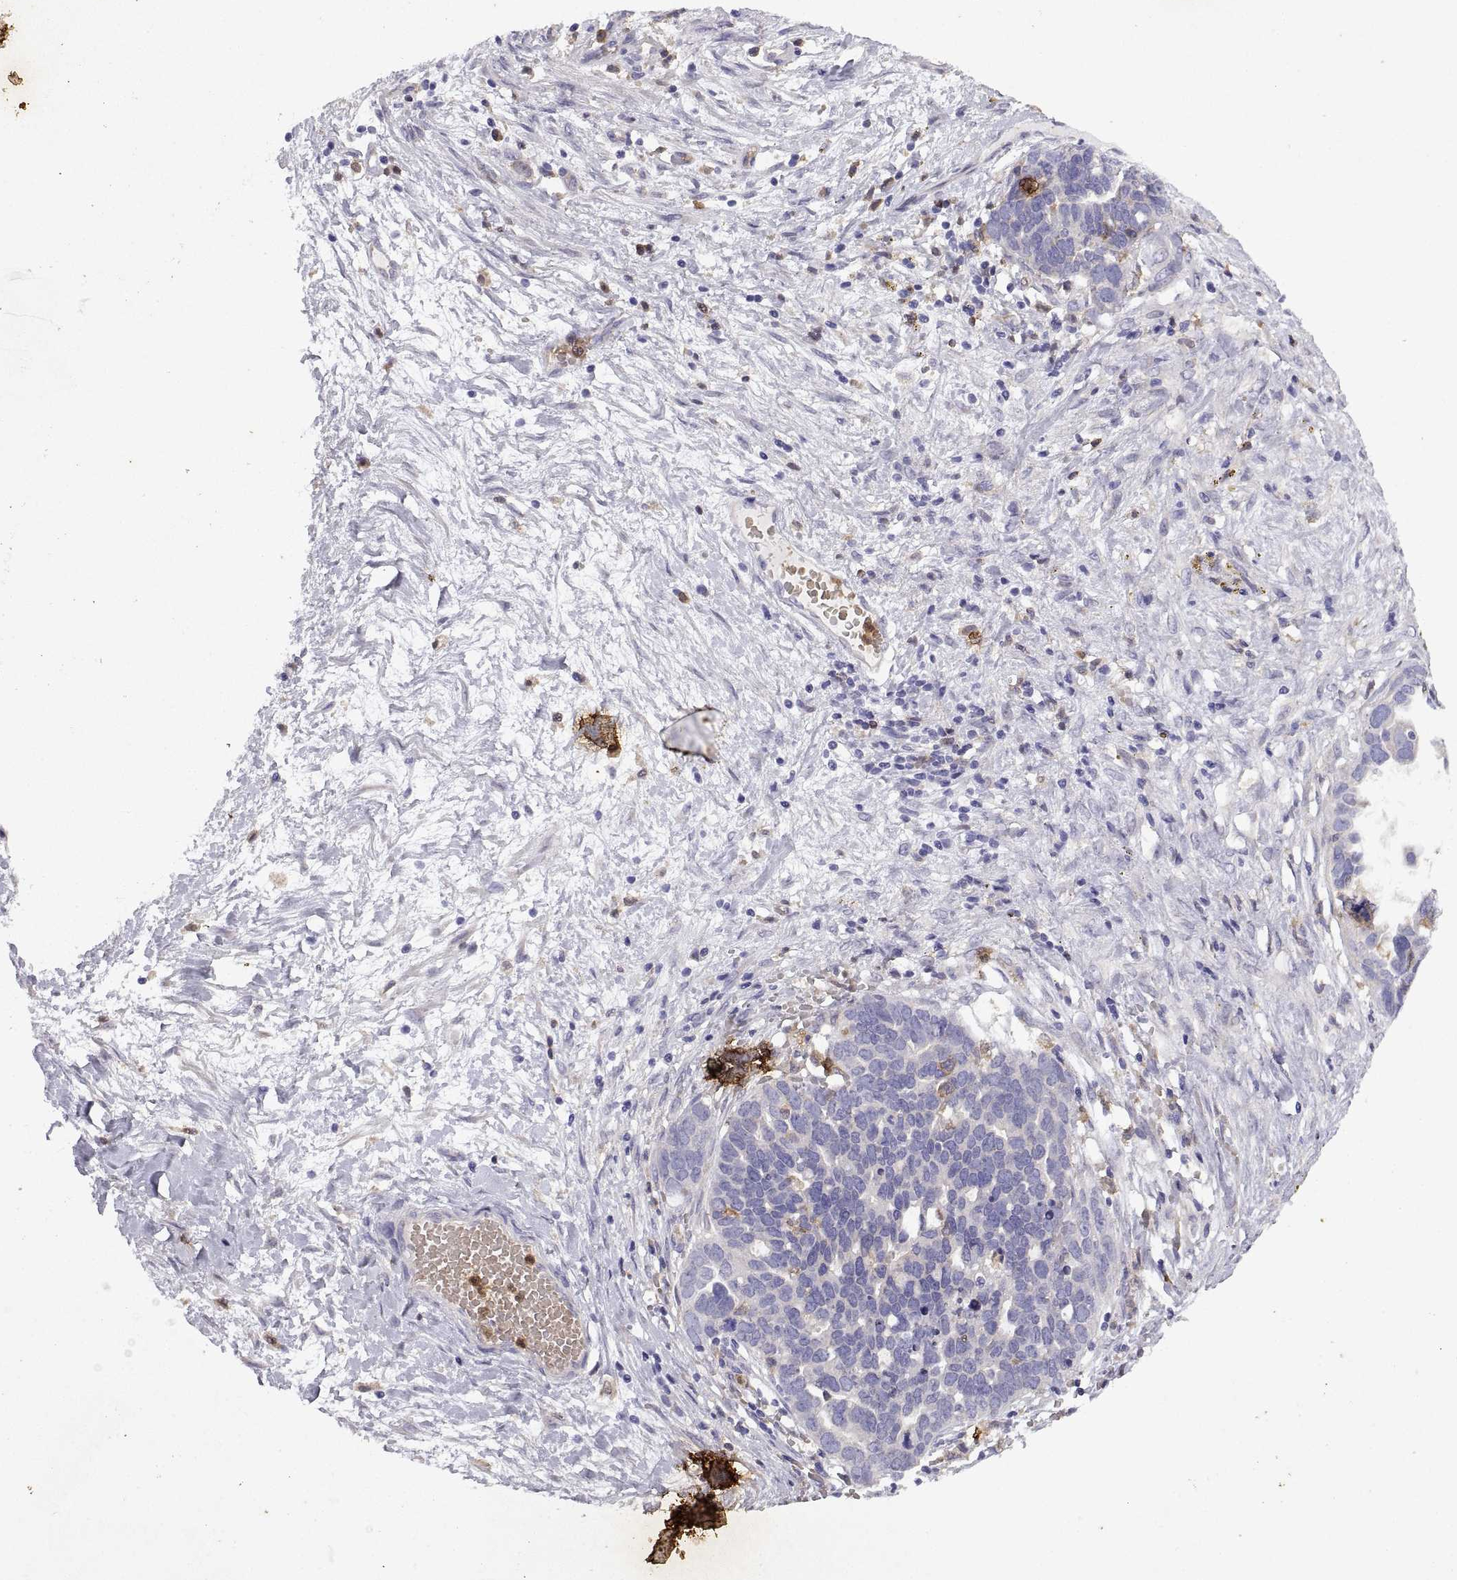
{"staining": {"intensity": "negative", "quantity": "none", "location": "none"}, "tissue": "ovarian cancer", "cell_type": "Tumor cells", "image_type": "cancer", "snomed": [{"axis": "morphology", "description": "Cystadenocarcinoma, serous, NOS"}, {"axis": "topography", "description": "Ovary"}], "caption": "DAB immunohistochemical staining of human serous cystadenocarcinoma (ovarian) demonstrates no significant expression in tumor cells.", "gene": "DOK3", "patient": {"sex": "female", "age": 54}}